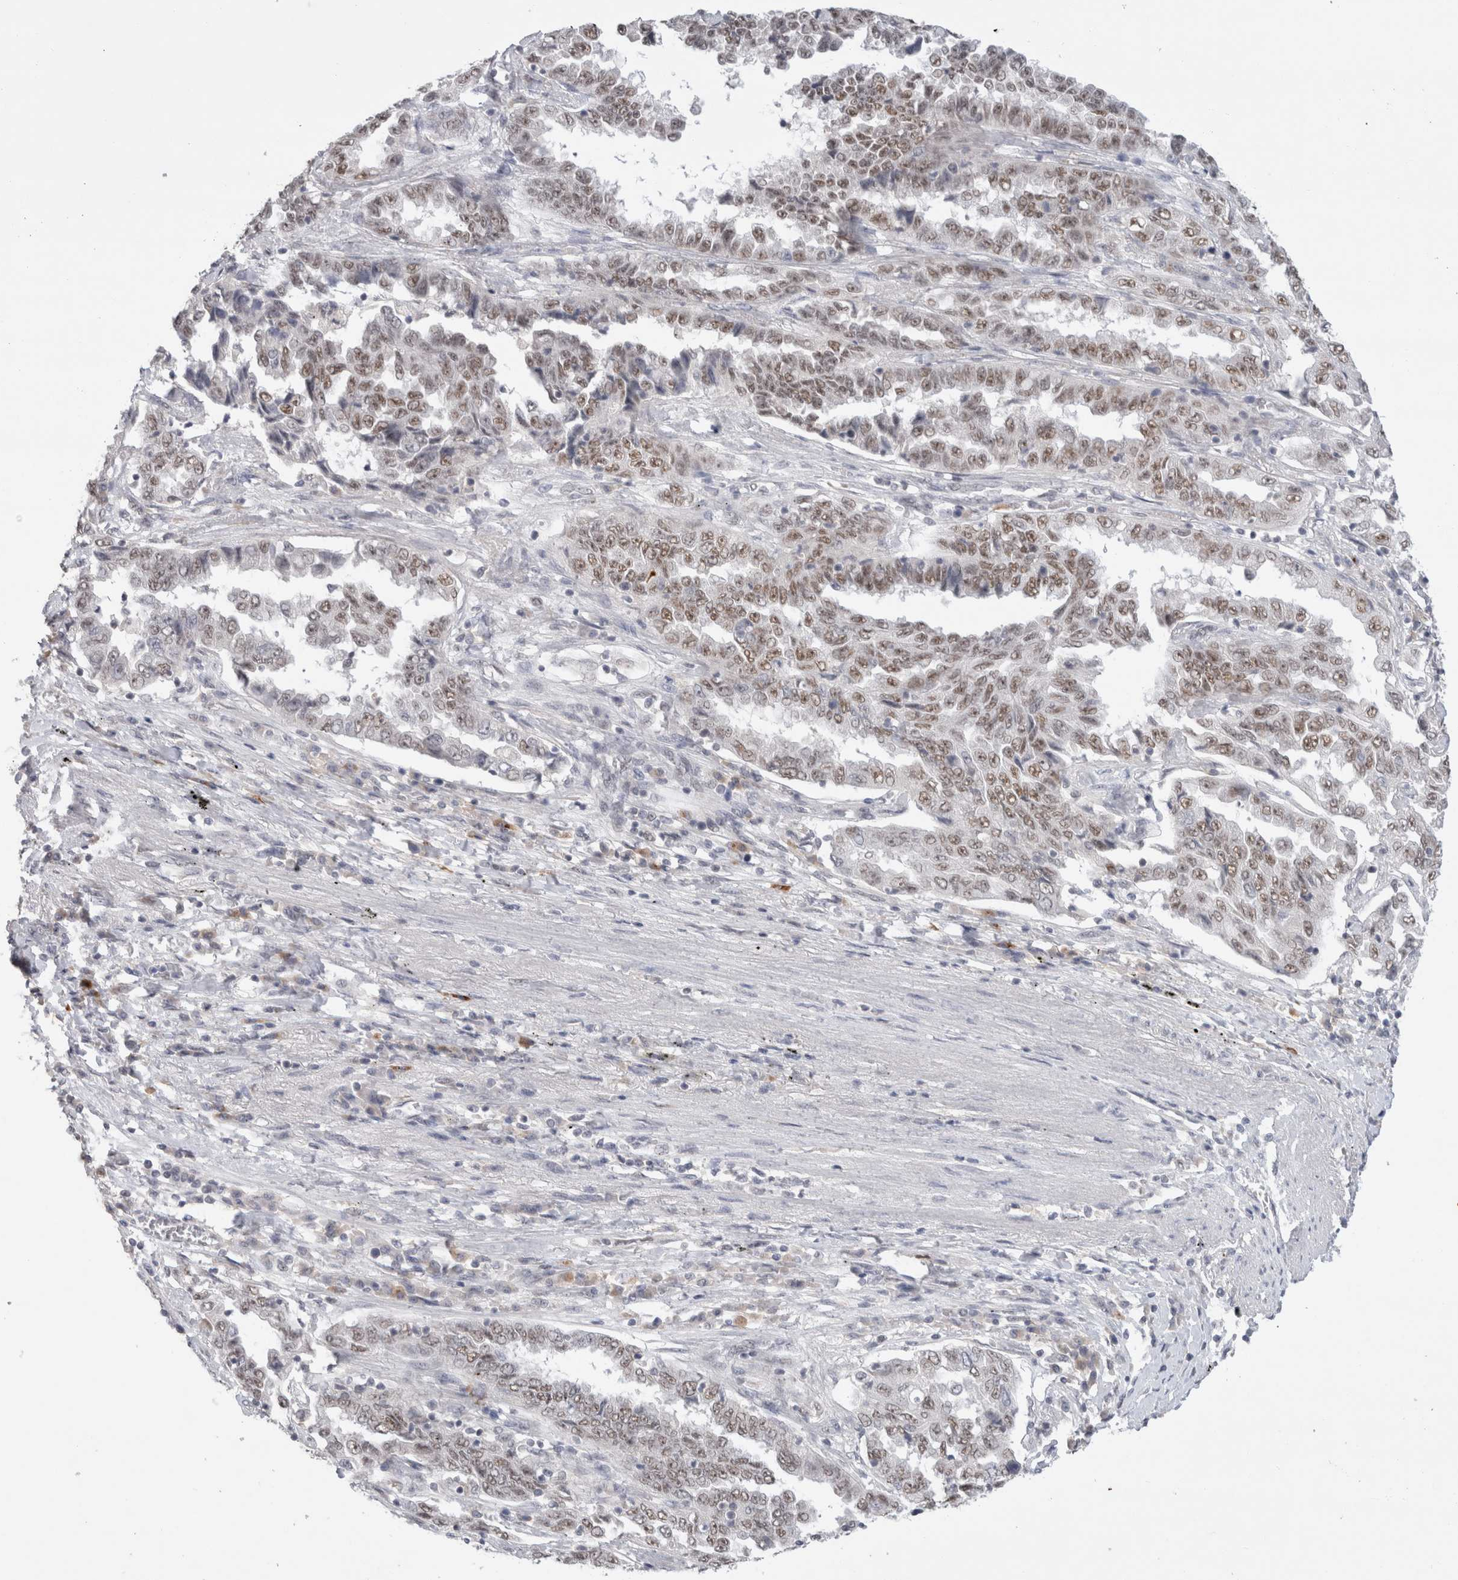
{"staining": {"intensity": "moderate", "quantity": ">75%", "location": "nuclear"}, "tissue": "lung cancer", "cell_type": "Tumor cells", "image_type": "cancer", "snomed": [{"axis": "morphology", "description": "Adenocarcinoma, NOS"}, {"axis": "topography", "description": "Lung"}], "caption": "Immunohistochemistry staining of lung cancer, which reveals medium levels of moderate nuclear positivity in about >75% of tumor cells indicating moderate nuclear protein positivity. The staining was performed using DAB (brown) for protein detection and nuclei were counterstained in hematoxylin (blue).", "gene": "RECQL4", "patient": {"sex": "female", "age": 51}}